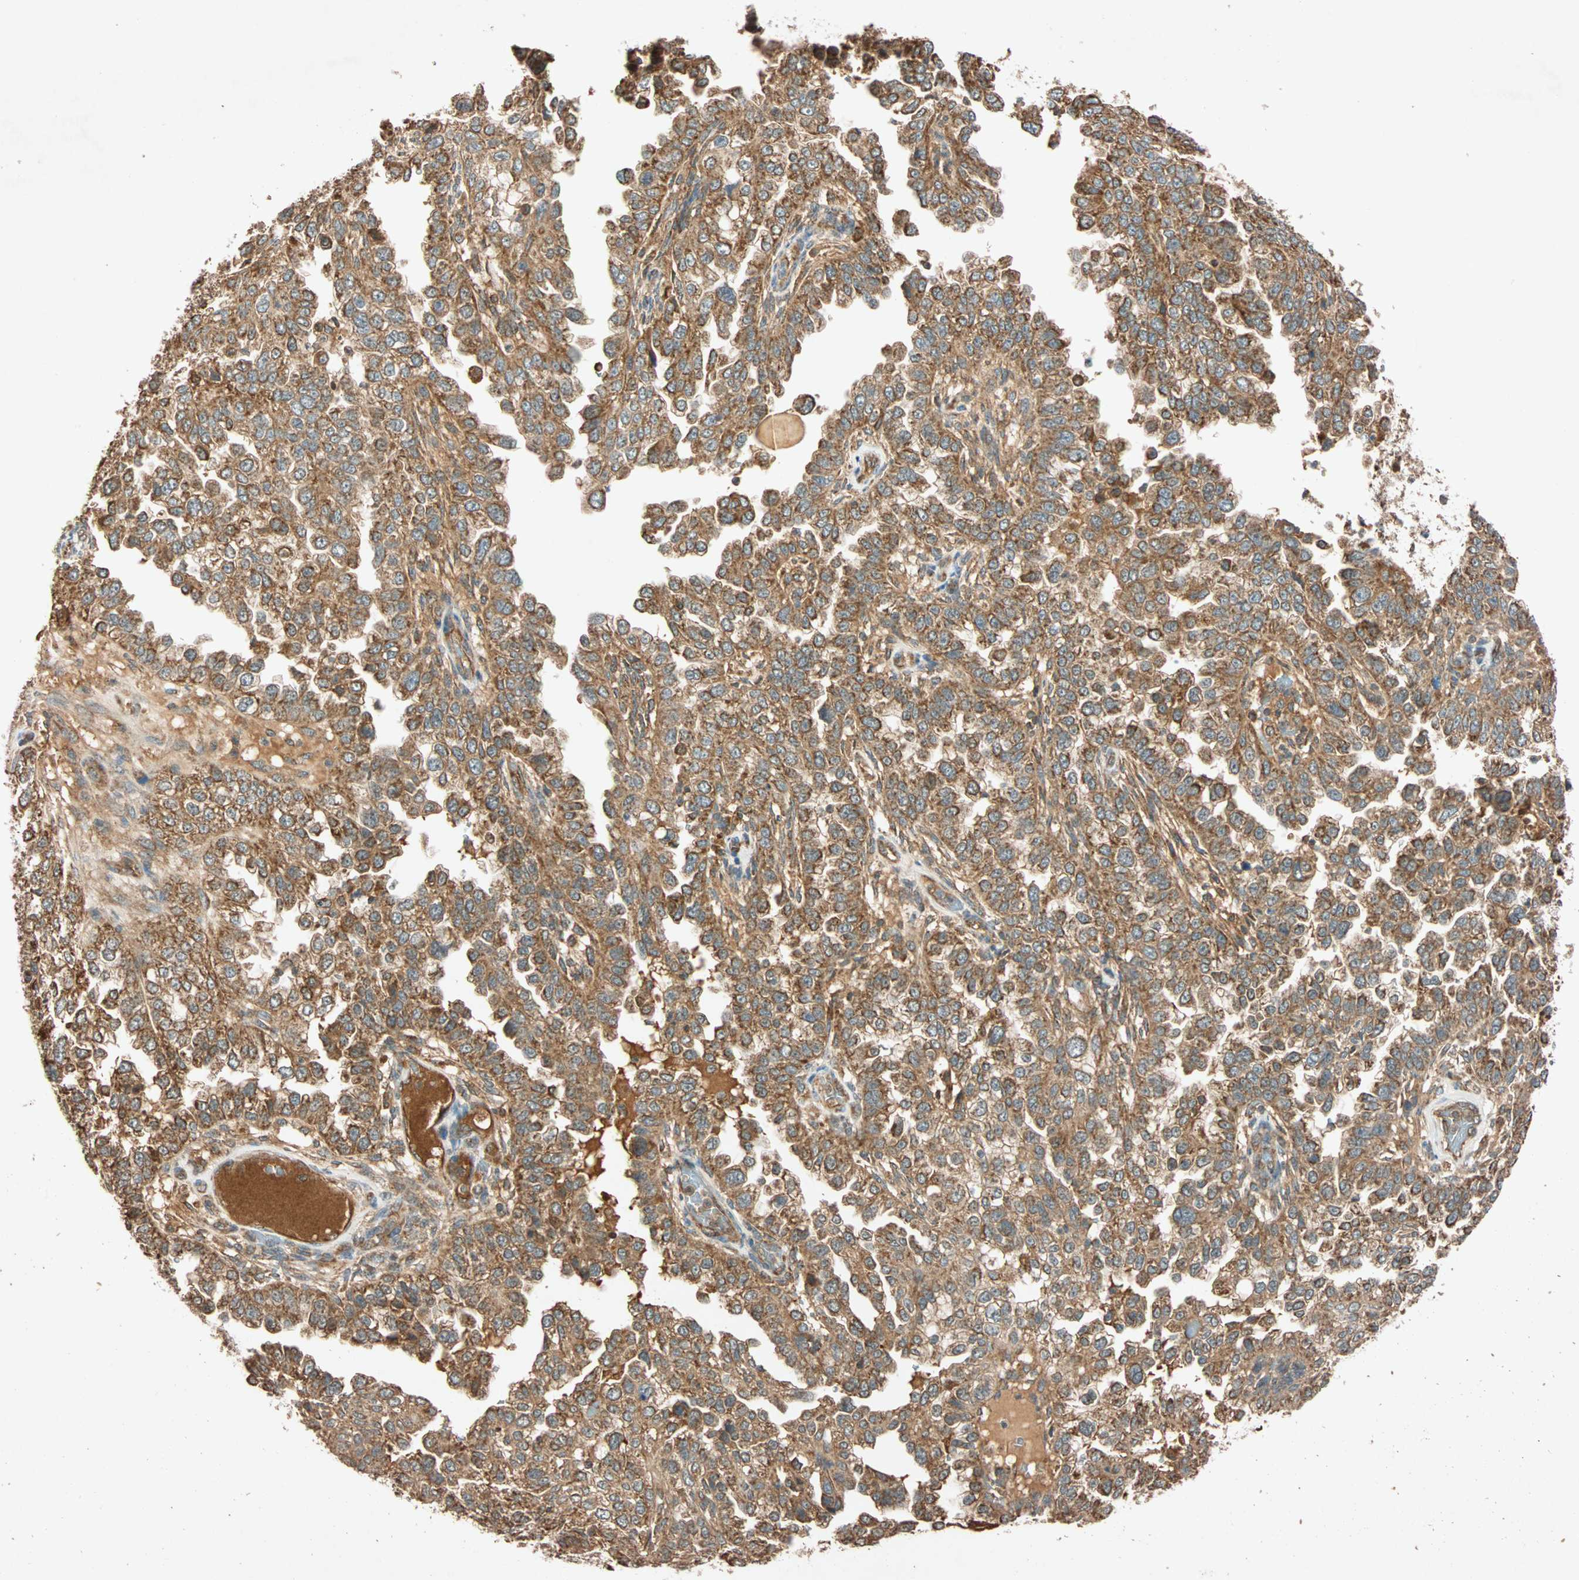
{"staining": {"intensity": "moderate", "quantity": ">75%", "location": "cytoplasmic/membranous"}, "tissue": "endometrial cancer", "cell_type": "Tumor cells", "image_type": "cancer", "snomed": [{"axis": "morphology", "description": "Adenocarcinoma, NOS"}, {"axis": "topography", "description": "Endometrium"}], "caption": "Endometrial cancer (adenocarcinoma) stained with a protein marker displays moderate staining in tumor cells.", "gene": "MAPK1", "patient": {"sex": "female", "age": 67}}